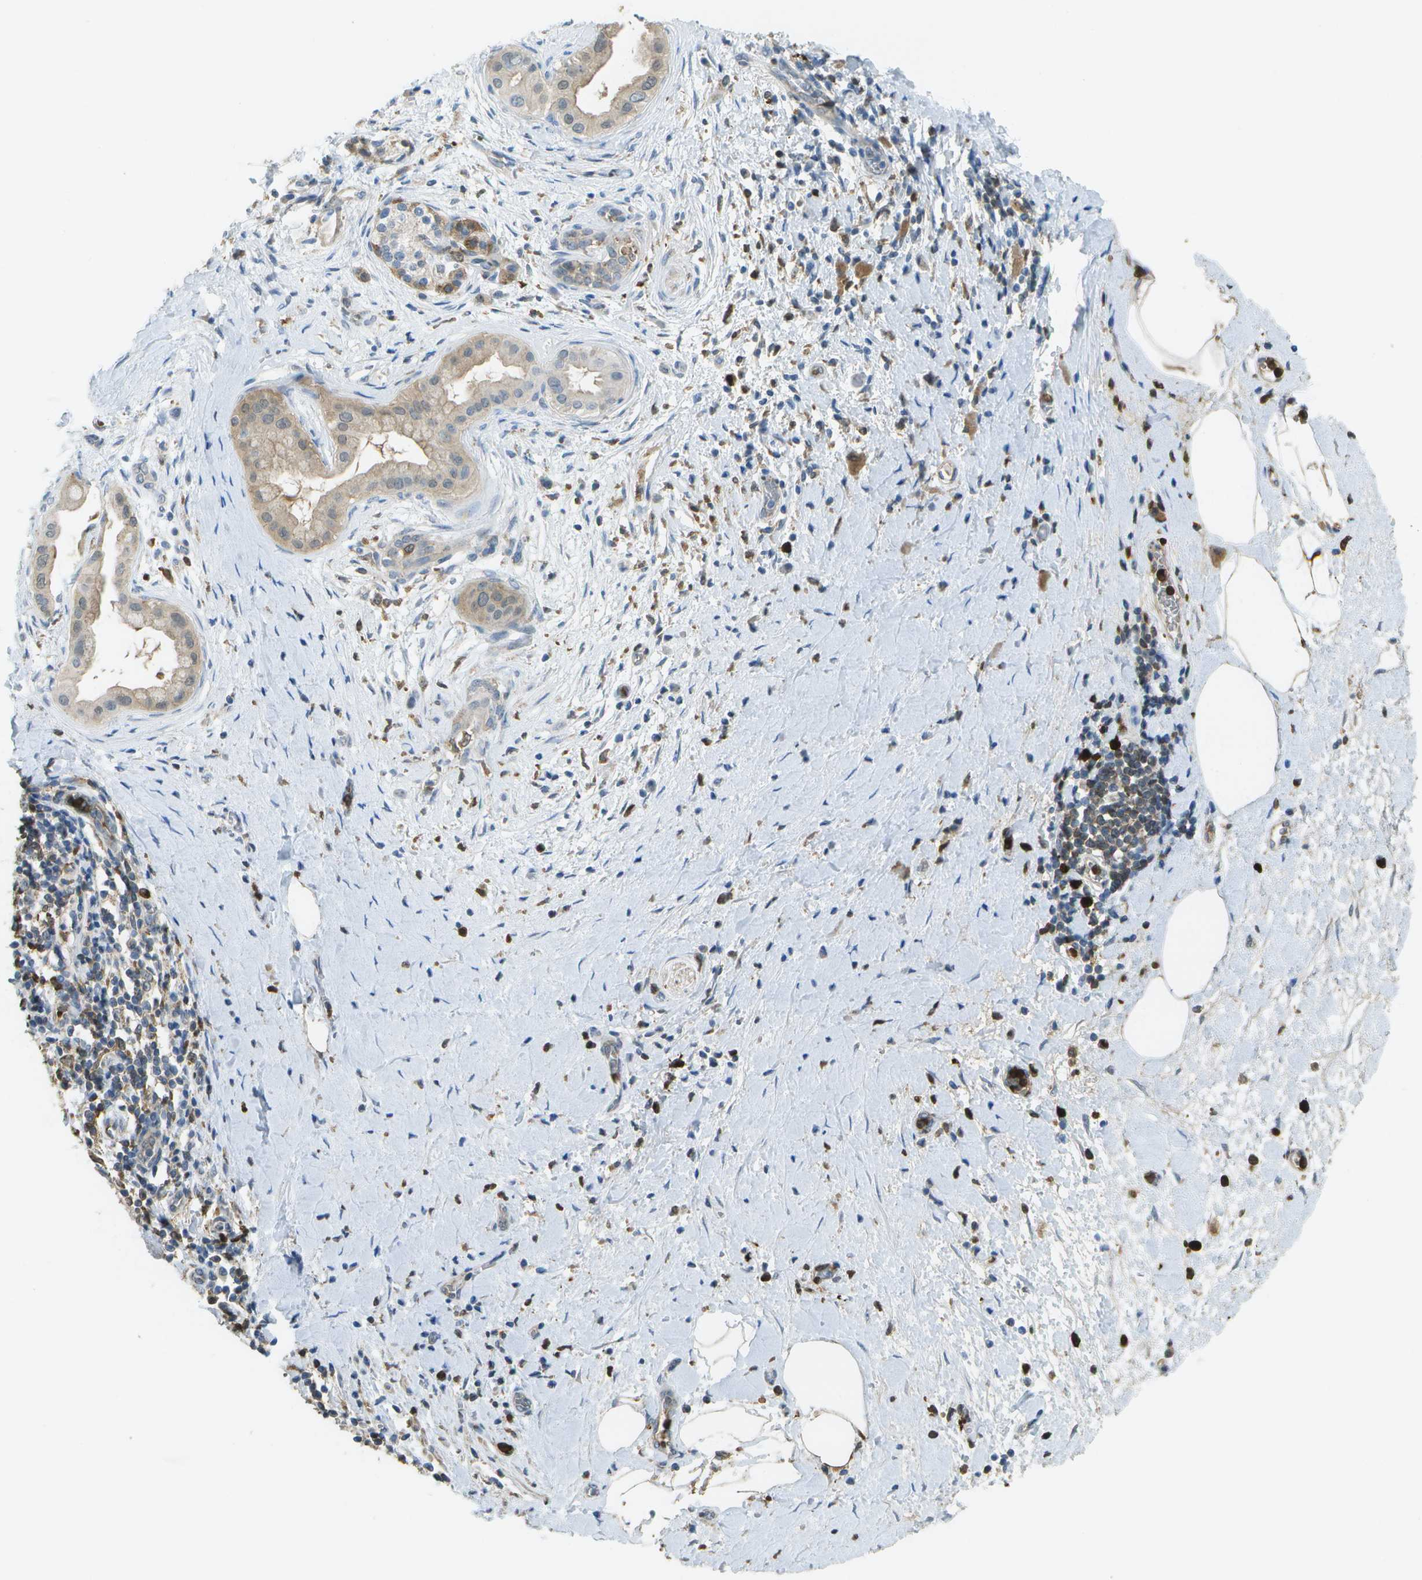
{"staining": {"intensity": "weak", "quantity": ">75%", "location": "cytoplasmic/membranous"}, "tissue": "pancreatic cancer", "cell_type": "Tumor cells", "image_type": "cancer", "snomed": [{"axis": "morphology", "description": "Adenocarcinoma, NOS"}, {"axis": "topography", "description": "Pancreas"}], "caption": "A brown stain labels weak cytoplasmic/membranous staining of a protein in human pancreatic cancer tumor cells.", "gene": "CACHD1", "patient": {"sex": "male", "age": 55}}